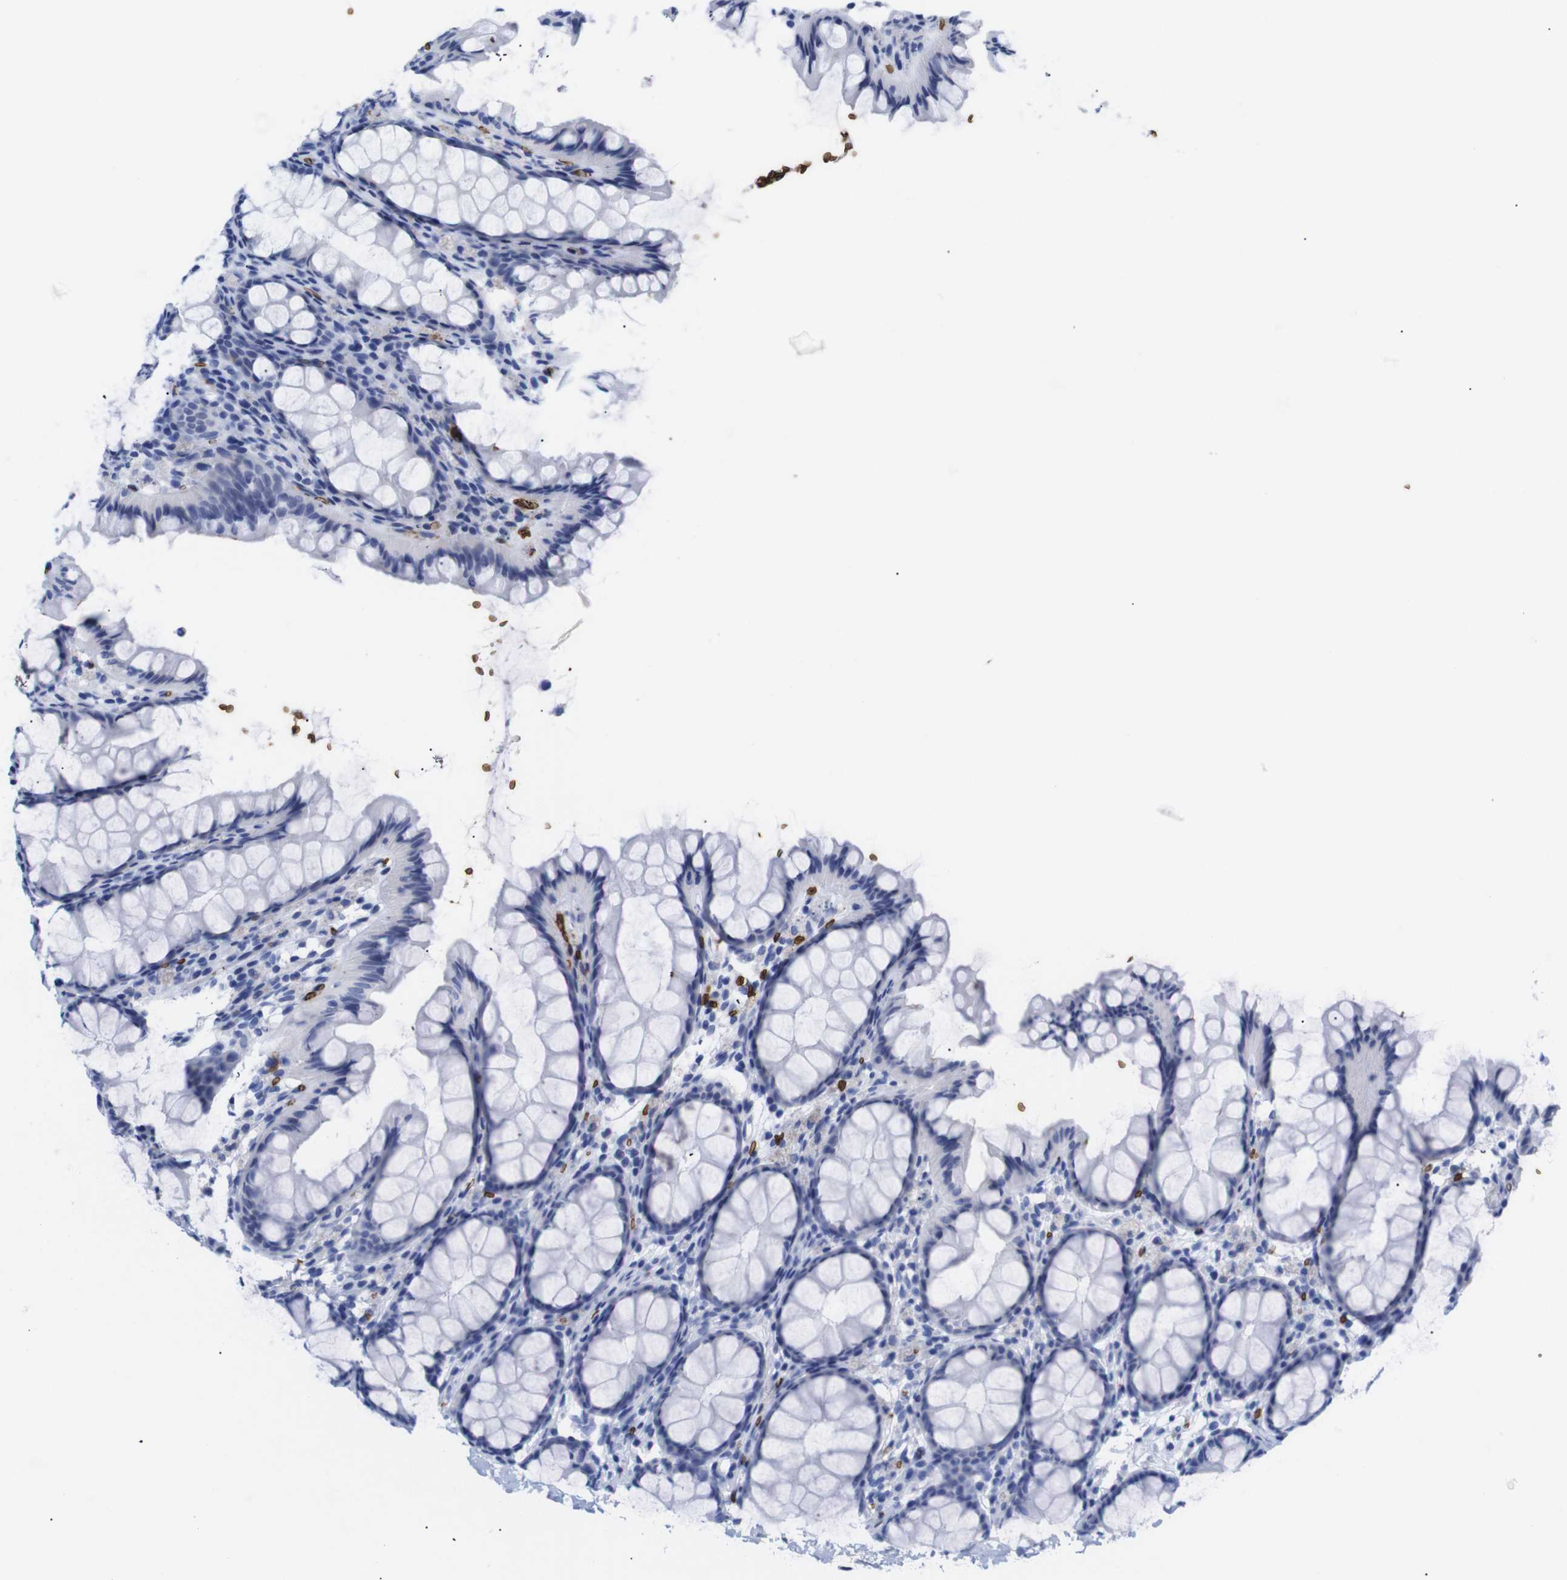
{"staining": {"intensity": "negative", "quantity": "none", "location": "none"}, "tissue": "colon", "cell_type": "Endothelial cells", "image_type": "normal", "snomed": [{"axis": "morphology", "description": "Normal tissue, NOS"}, {"axis": "topography", "description": "Colon"}], "caption": "This is an immunohistochemistry photomicrograph of benign colon. There is no positivity in endothelial cells.", "gene": "S1PR2", "patient": {"sex": "female", "age": 55}}